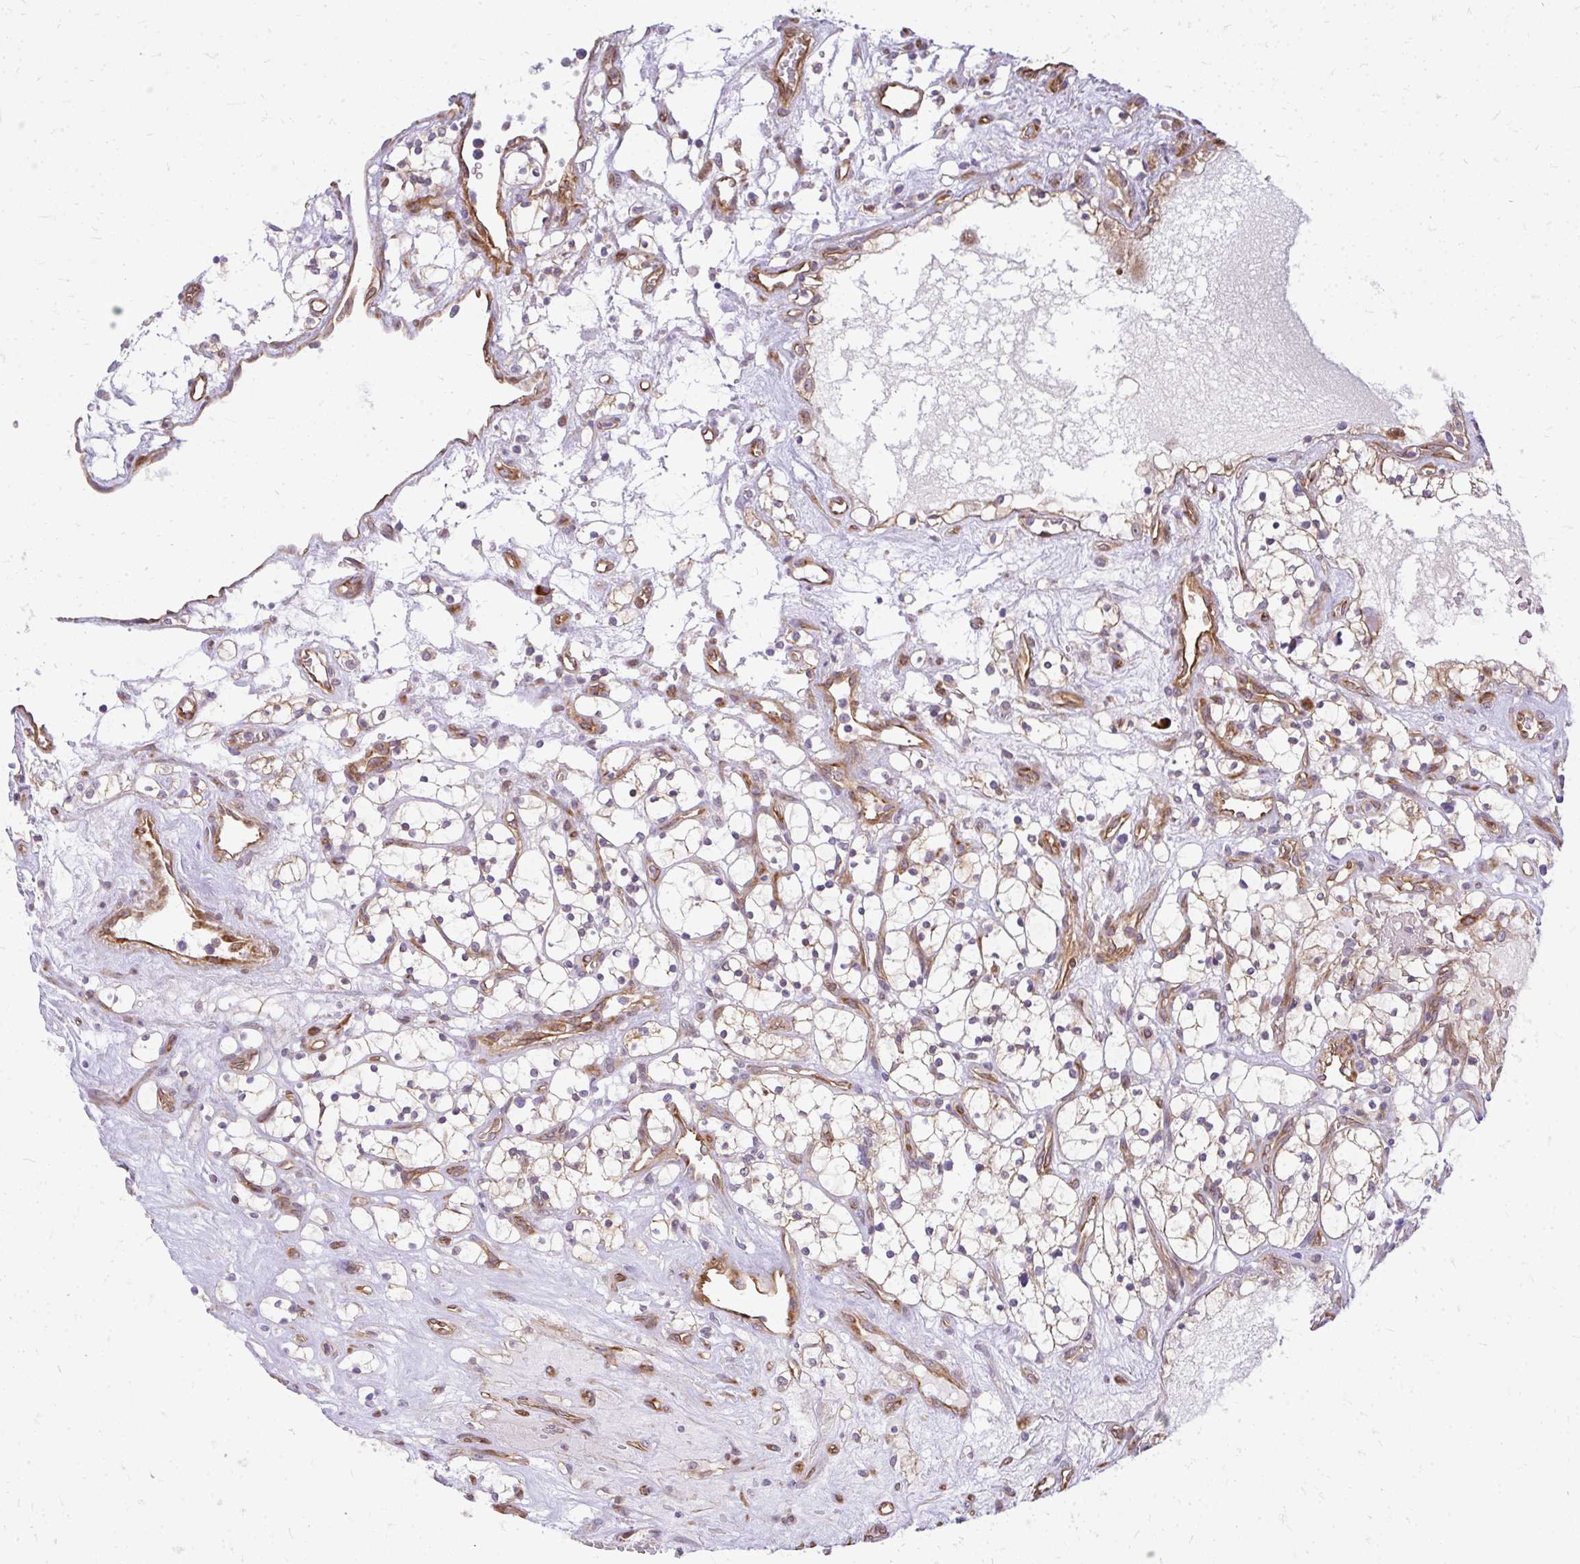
{"staining": {"intensity": "negative", "quantity": "none", "location": "none"}, "tissue": "renal cancer", "cell_type": "Tumor cells", "image_type": "cancer", "snomed": [{"axis": "morphology", "description": "Adenocarcinoma, NOS"}, {"axis": "topography", "description": "Kidney"}], "caption": "High magnification brightfield microscopy of adenocarcinoma (renal) stained with DAB (3,3'-diaminobenzidine) (brown) and counterstained with hematoxylin (blue): tumor cells show no significant staining.", "gene": "RSKR", "patient": {"sex": "female", "age": 69}}